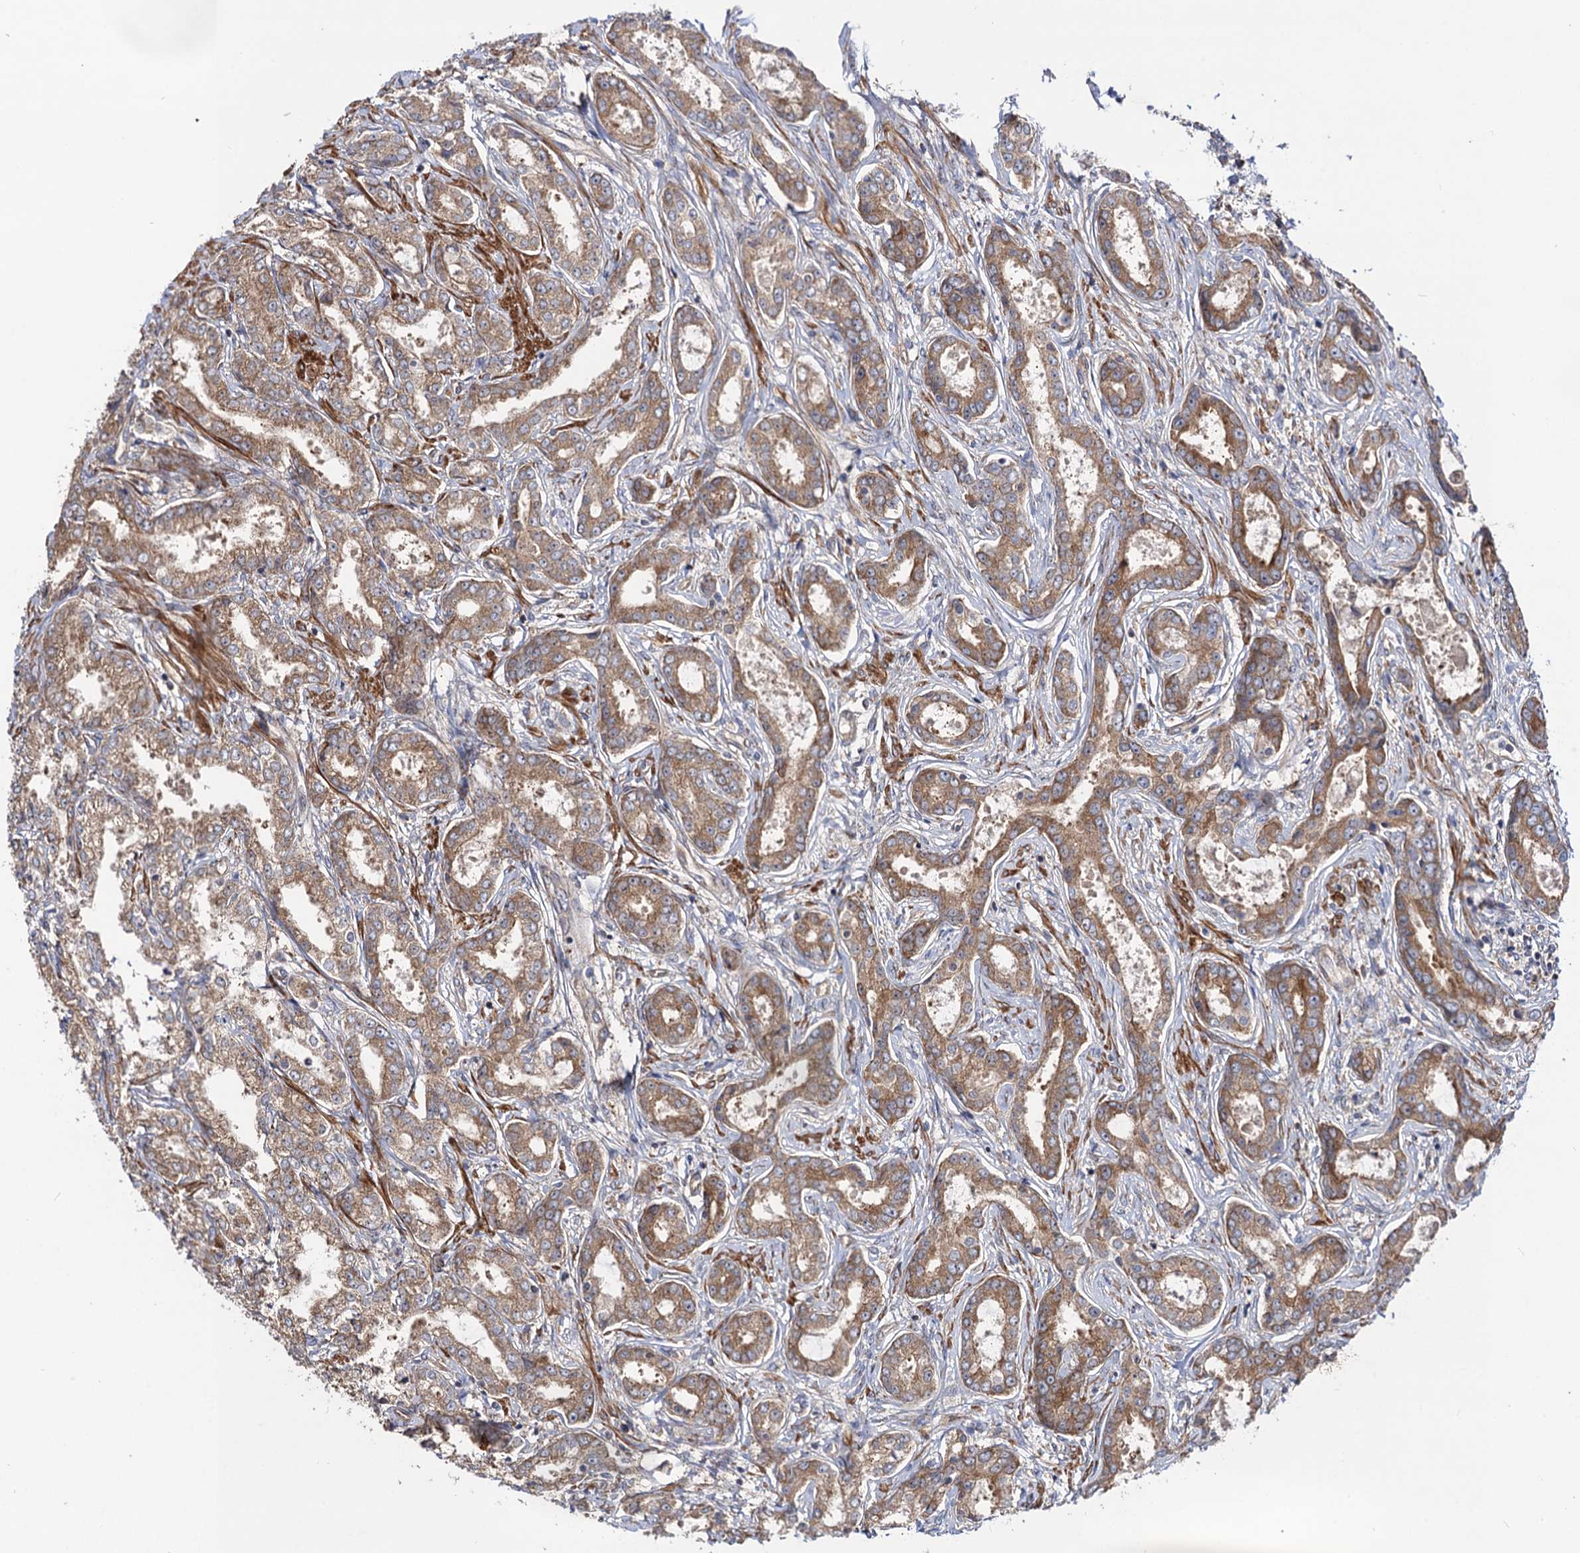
{"staining": {"intensity": "moderate", "quantity": ">75%", "location": "cytoplasmic/membranous"}, "tissue": "prostate cancer", "cell_type": "Tumor cells", "image_type": "cancer", "snomed": [{"axis": "morphology", "description": "Adenocarcinoma, Low grade"}, {"axis": "topography", "description": "Prostate"}], "caption": "Tumor cells reveal moderate cytoplasmic/membranous staining in about >75% of cells in prostate cancer.", "gene": "DYDC1", "patient": {"sex": "male", "age": 68}}